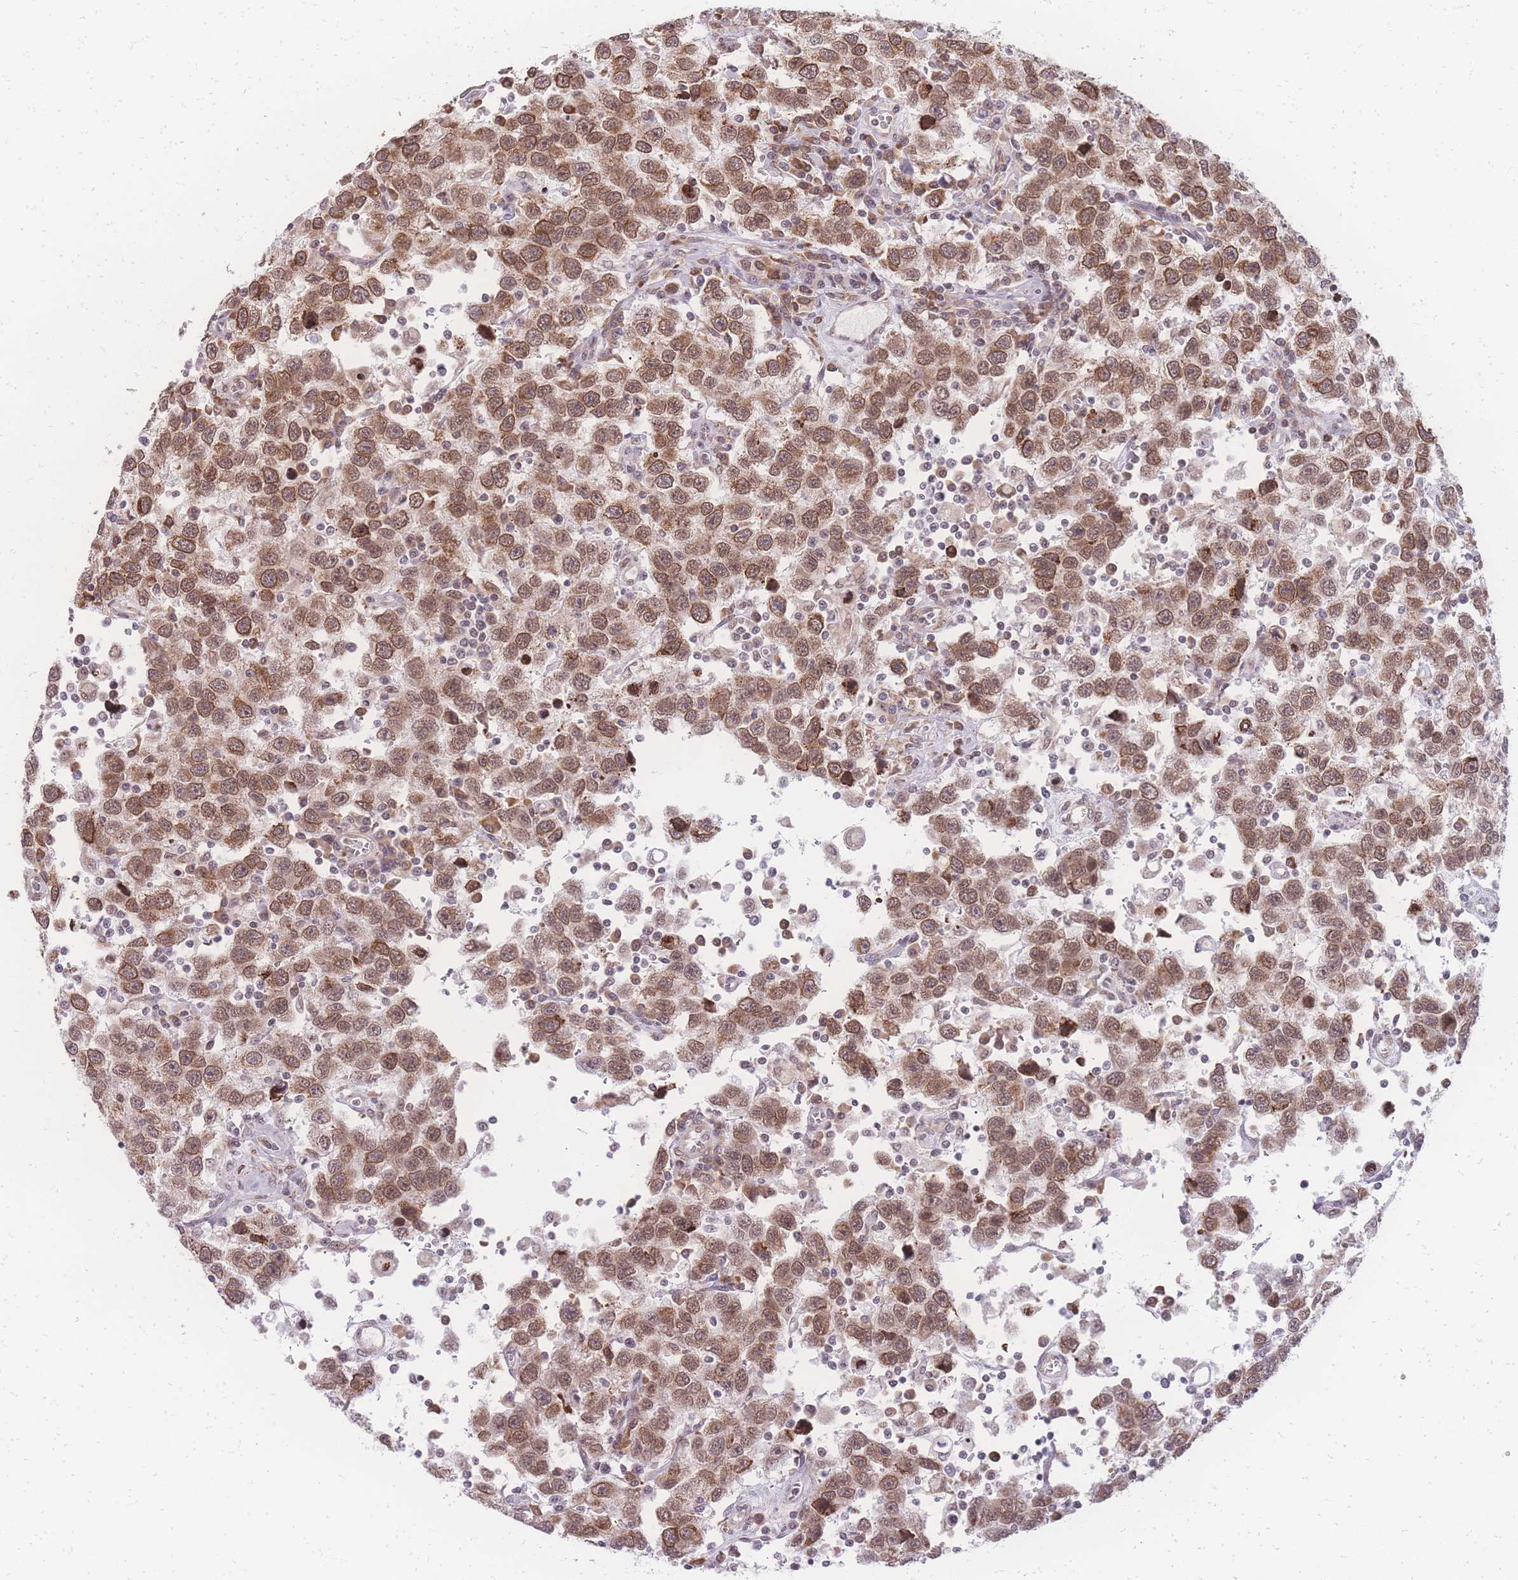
{"staining": {"intensity": "moderate", "quantity": ">75%", "location": "cytoplasmic/membranous,nuclear"}, "tissue": "testis cancer", "cell_type": "Tumor cells", "image_type": "cancer", "snomed": [{"axis": "morphology", "description": "Seminoma, NOS"}, {"axis": "topography", "description": "Testis"}], "caption": "A high-resolution micrograph shows IHC staining of testis cancer (seminoma), which exhibits moderate cytoplasmic/membranous and nuclear positivity in approximately >75% of tumor cells.", "gene": "ZC3H13", "patient": {"sex": "male", "age": 41}}